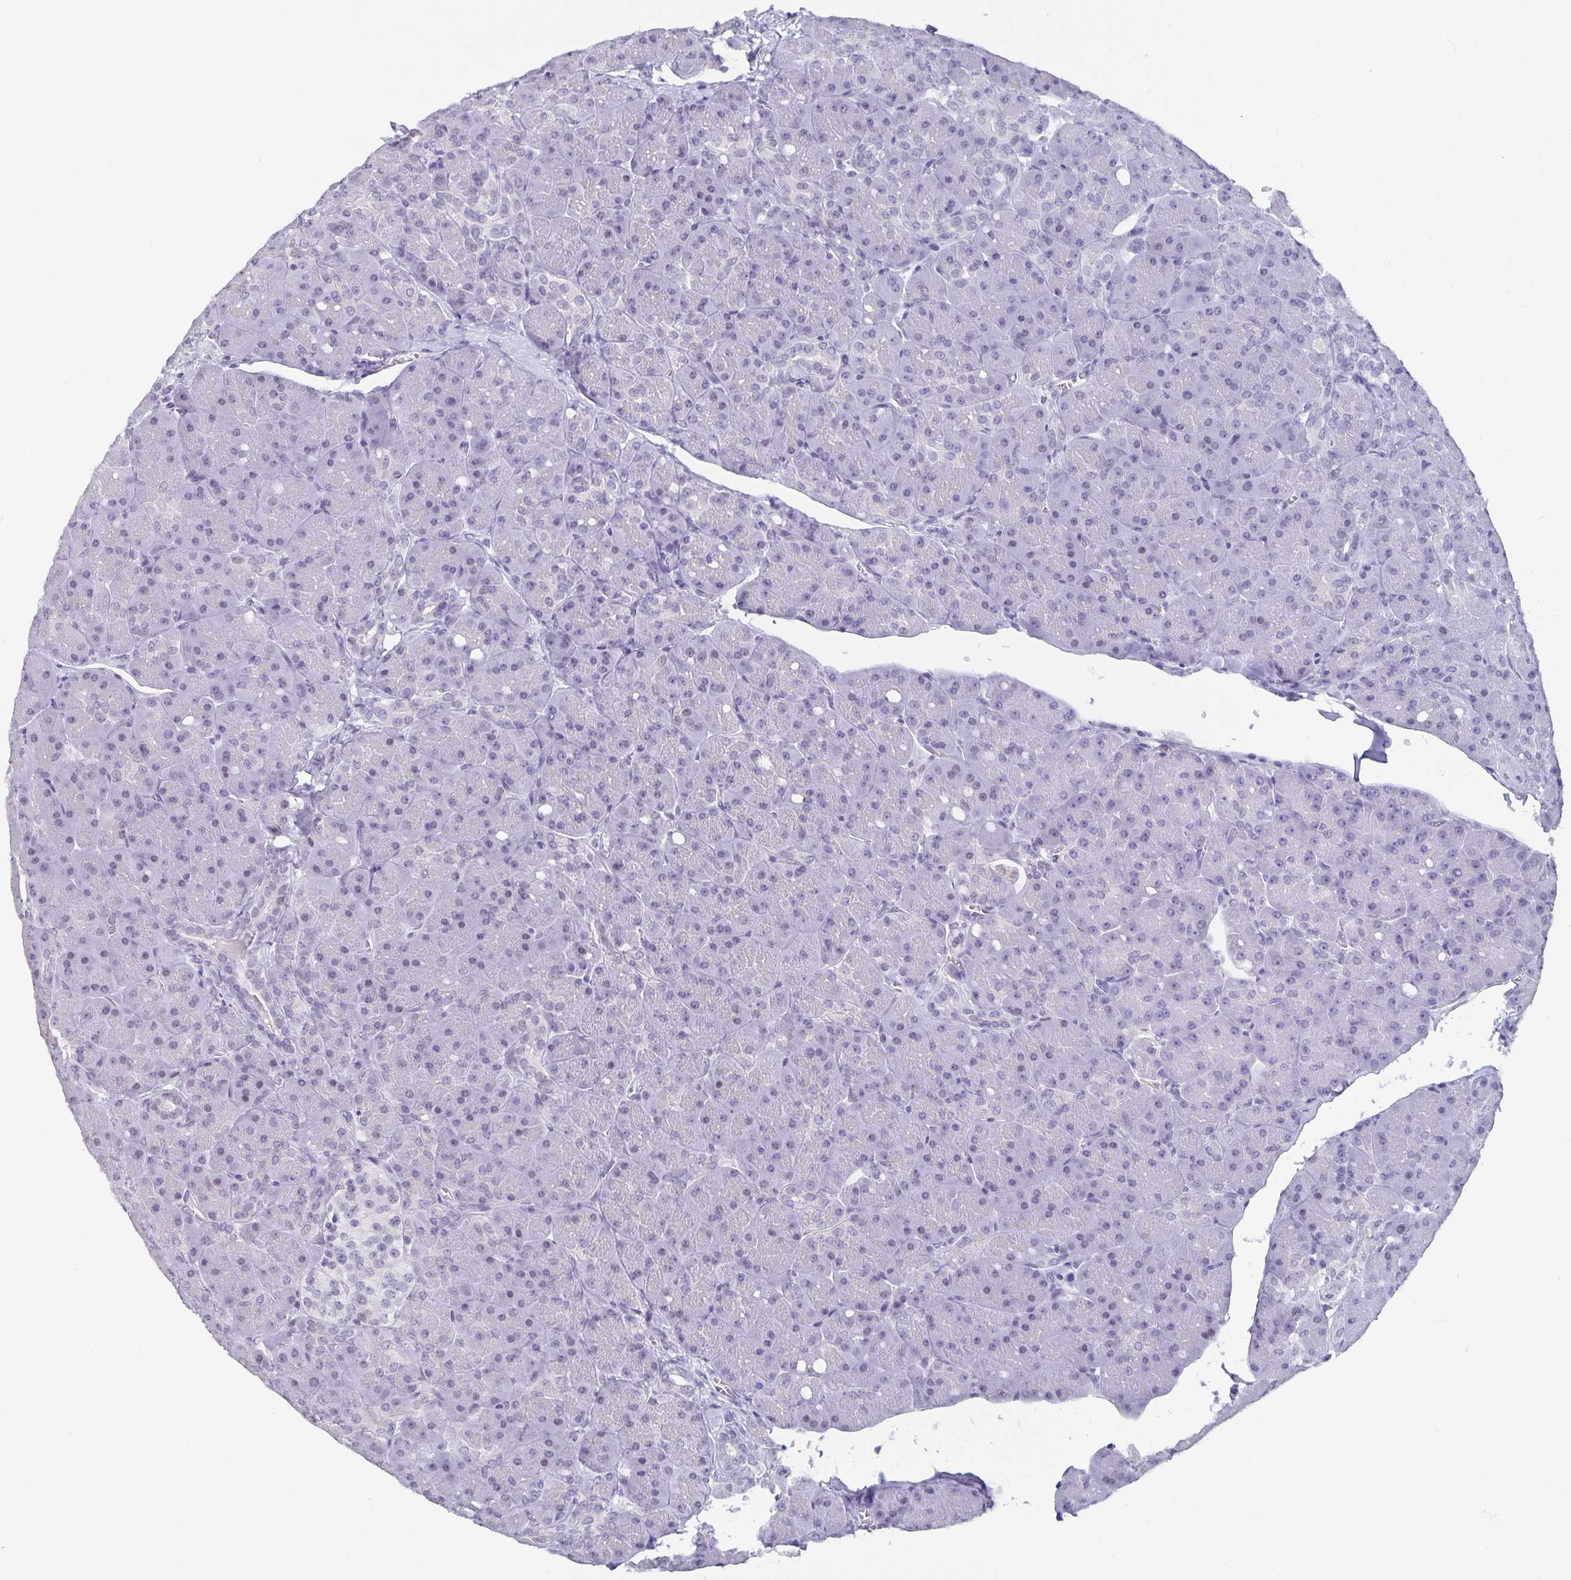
{"staining": {"intensity": "negative", "quantity": "none", "location": "none"}, "tissue": "pancreas", "cell_type": "Exocrine glandular cells", "image_type": "normal", "snomed": [{"axis": "morphology", "description": "Normal tissue, NOS"}, {"axis": "topography", "description": "Pancreas"}], "caption": "This is an immunohistochemistry (IHC) histopathology image of unremarkable human pancreas. There is no expression in exocrine glandular cells.", "gene": "OLIG2", "patient": {"sex": "male", "age": 55}}